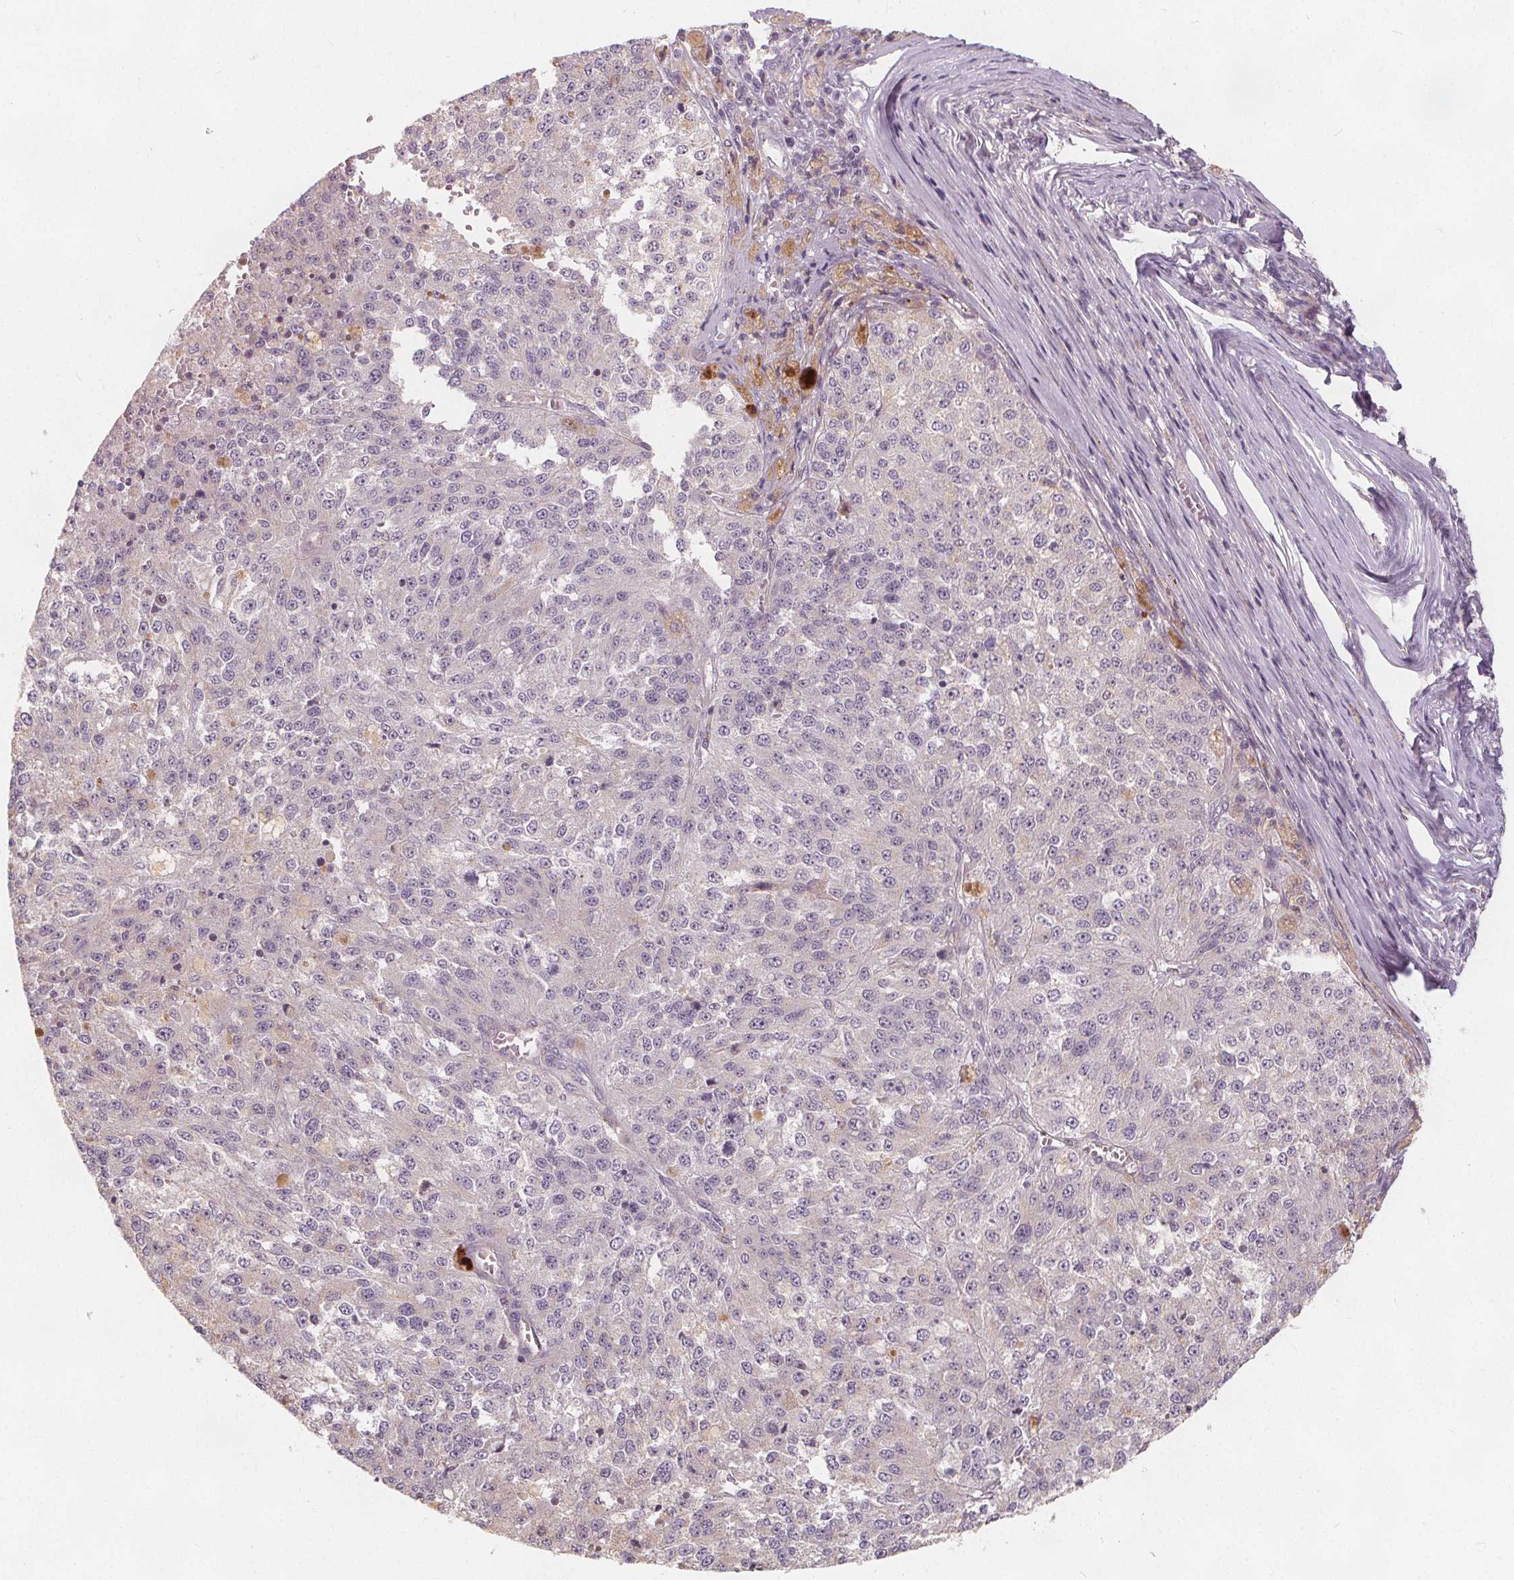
{"staining": {"intensity": "negative", "quantity": "none", "location": "none"}, "tissue": "melanoma", "cell_type": "Tumor cells", "image_type": "cancer", "snomed": [{"axis": "morphology", "description": "Malignant melanoma, Metastatic site"}, {"axis": "topography", "description": "Lymph node"}], "caption": "The histopathology image reveals no staining of tumor cells in melanoma. (IHC, brightfield microscopy, high magnification).", "gene": "DRC3", "patient": {"sex": "female", "age": 64}}